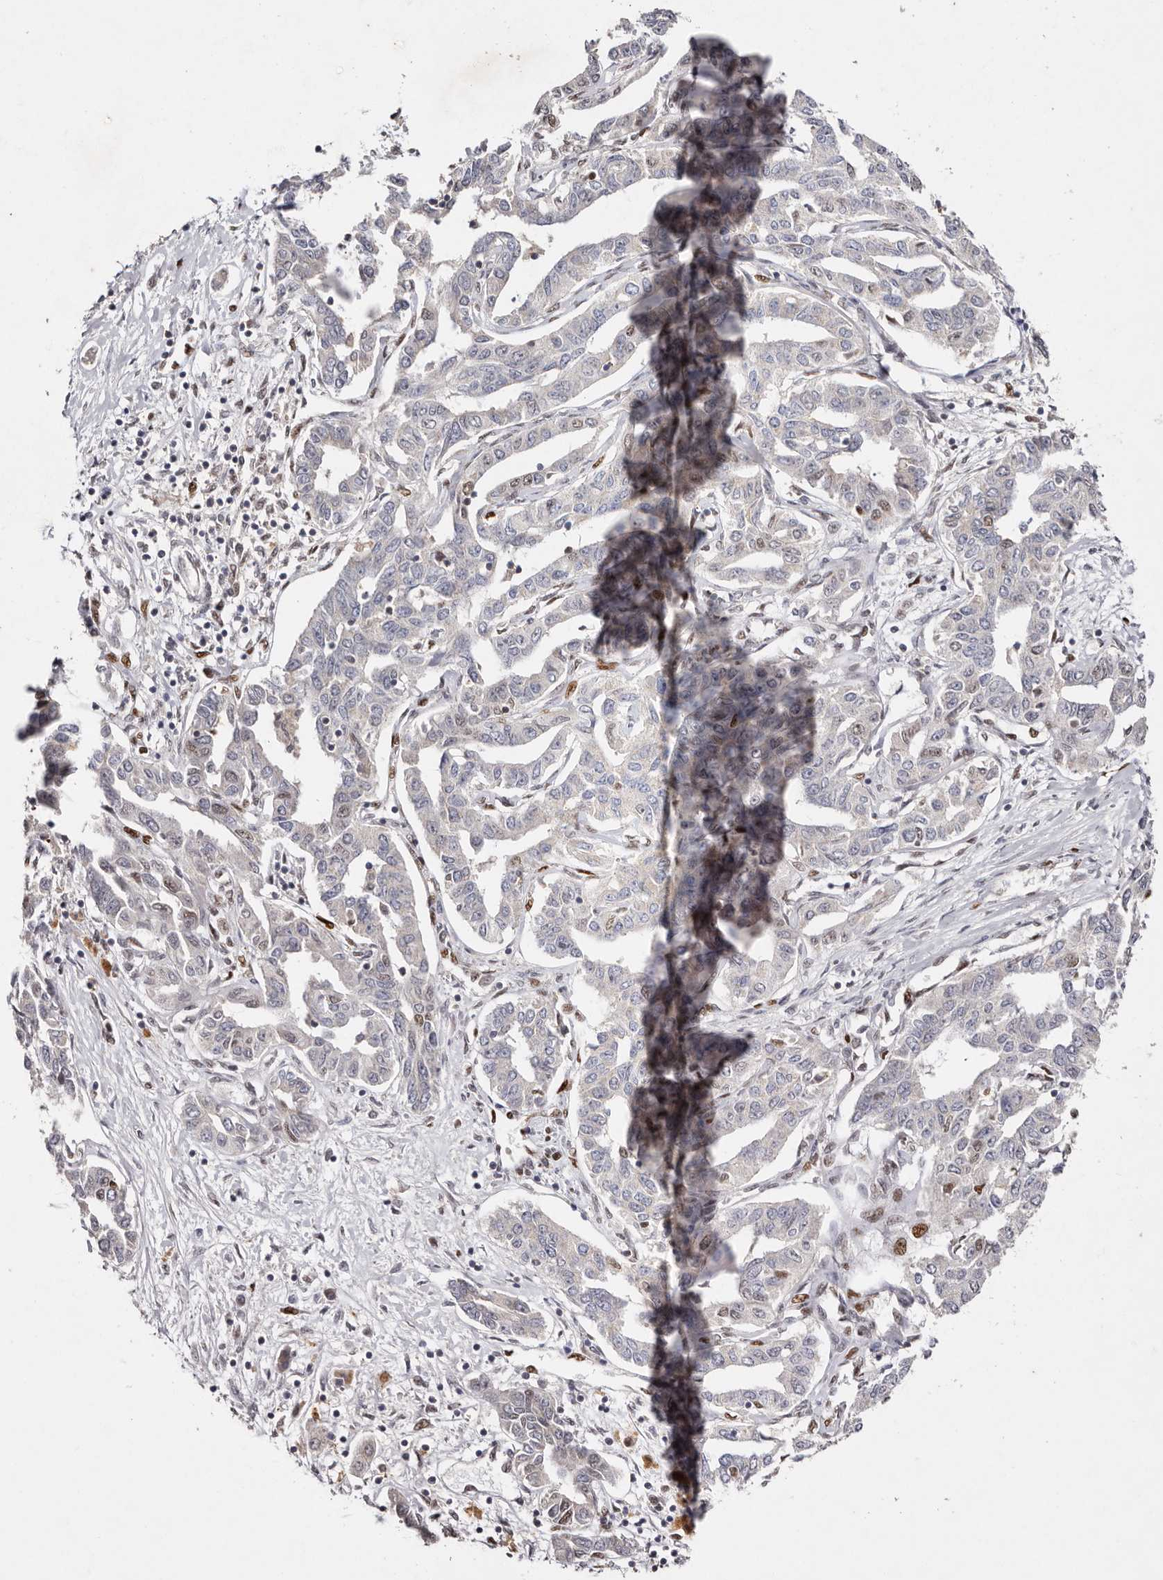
{"staining": {"intensity": "negative", "quantity": "none", "location": "none"}, "tissue": "liver cancer", "cell_type": "Tumor cells", "image_type": "cancer", "snomed": [{"axis": "morphology", "description": "Cholangiocarcinoma"}, {"axis": "topography", "description": "Liver"}], "caption": "Tumor cells are negative for protein expression in human liver cancer.", "gene": "KLF7", "patient": {"sex": "male", "age": 59}}